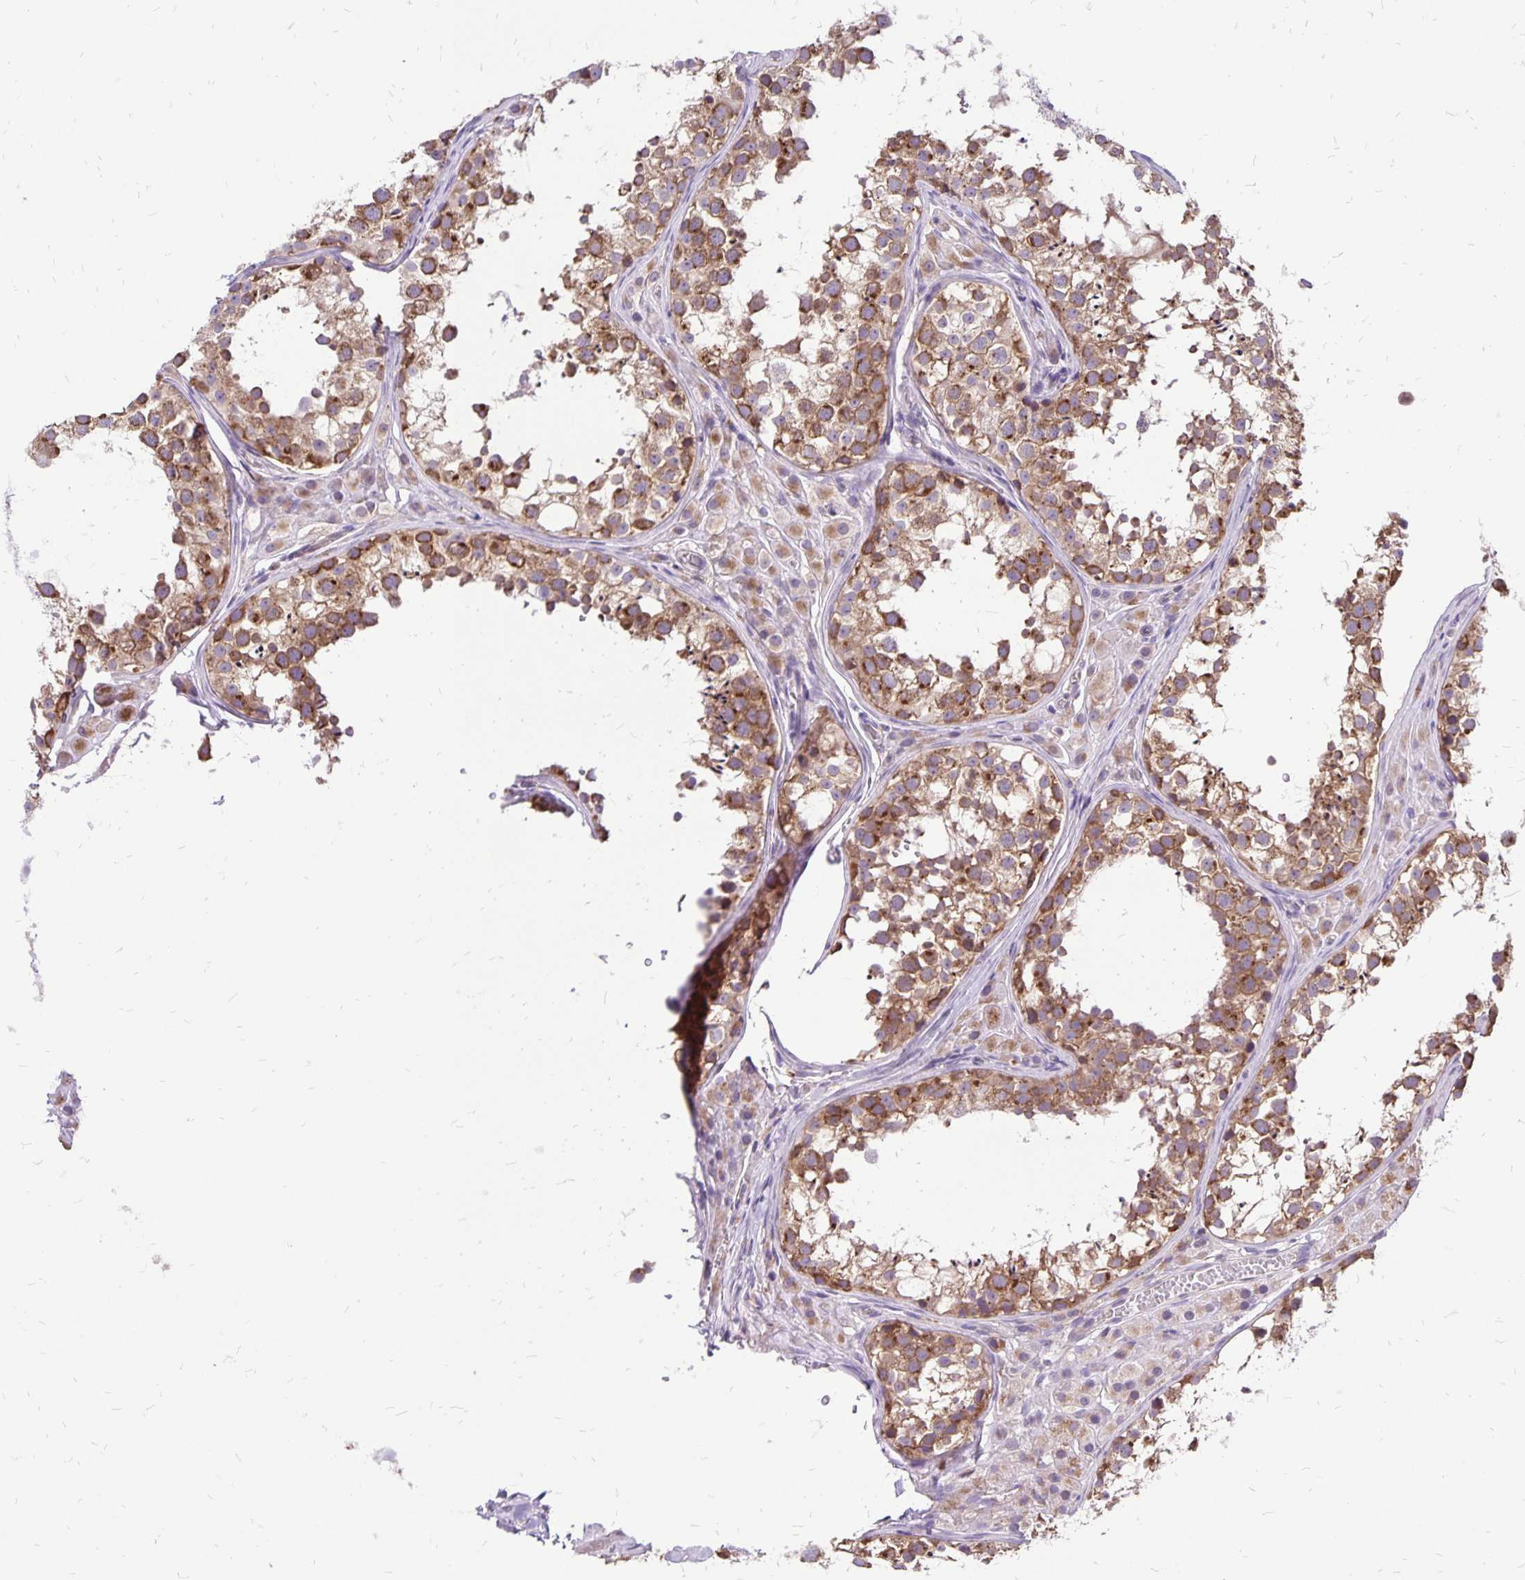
{"staining": {"intensity": "moderate", "quantity": ">75%", "location": "cytoplasmic/membranous"}, "tissue": "testis", "cell_type": "Cells in seminiferous ducts", "image_type": "normal", "snomed": [{"axis": "morphology", "description": "Normal tissue, NOS"}, {"axis": "topography", "description": "Testis"}], "caption": "An image showing moderate cytoplasmic/membranous expression in approximately >75% of cells in seminiferous ducts in unremarkable testis, as visualized by brown immunohistochemical staining.", "gene": "EIF5A", "patient": {"sex": "male", "age": 13}}